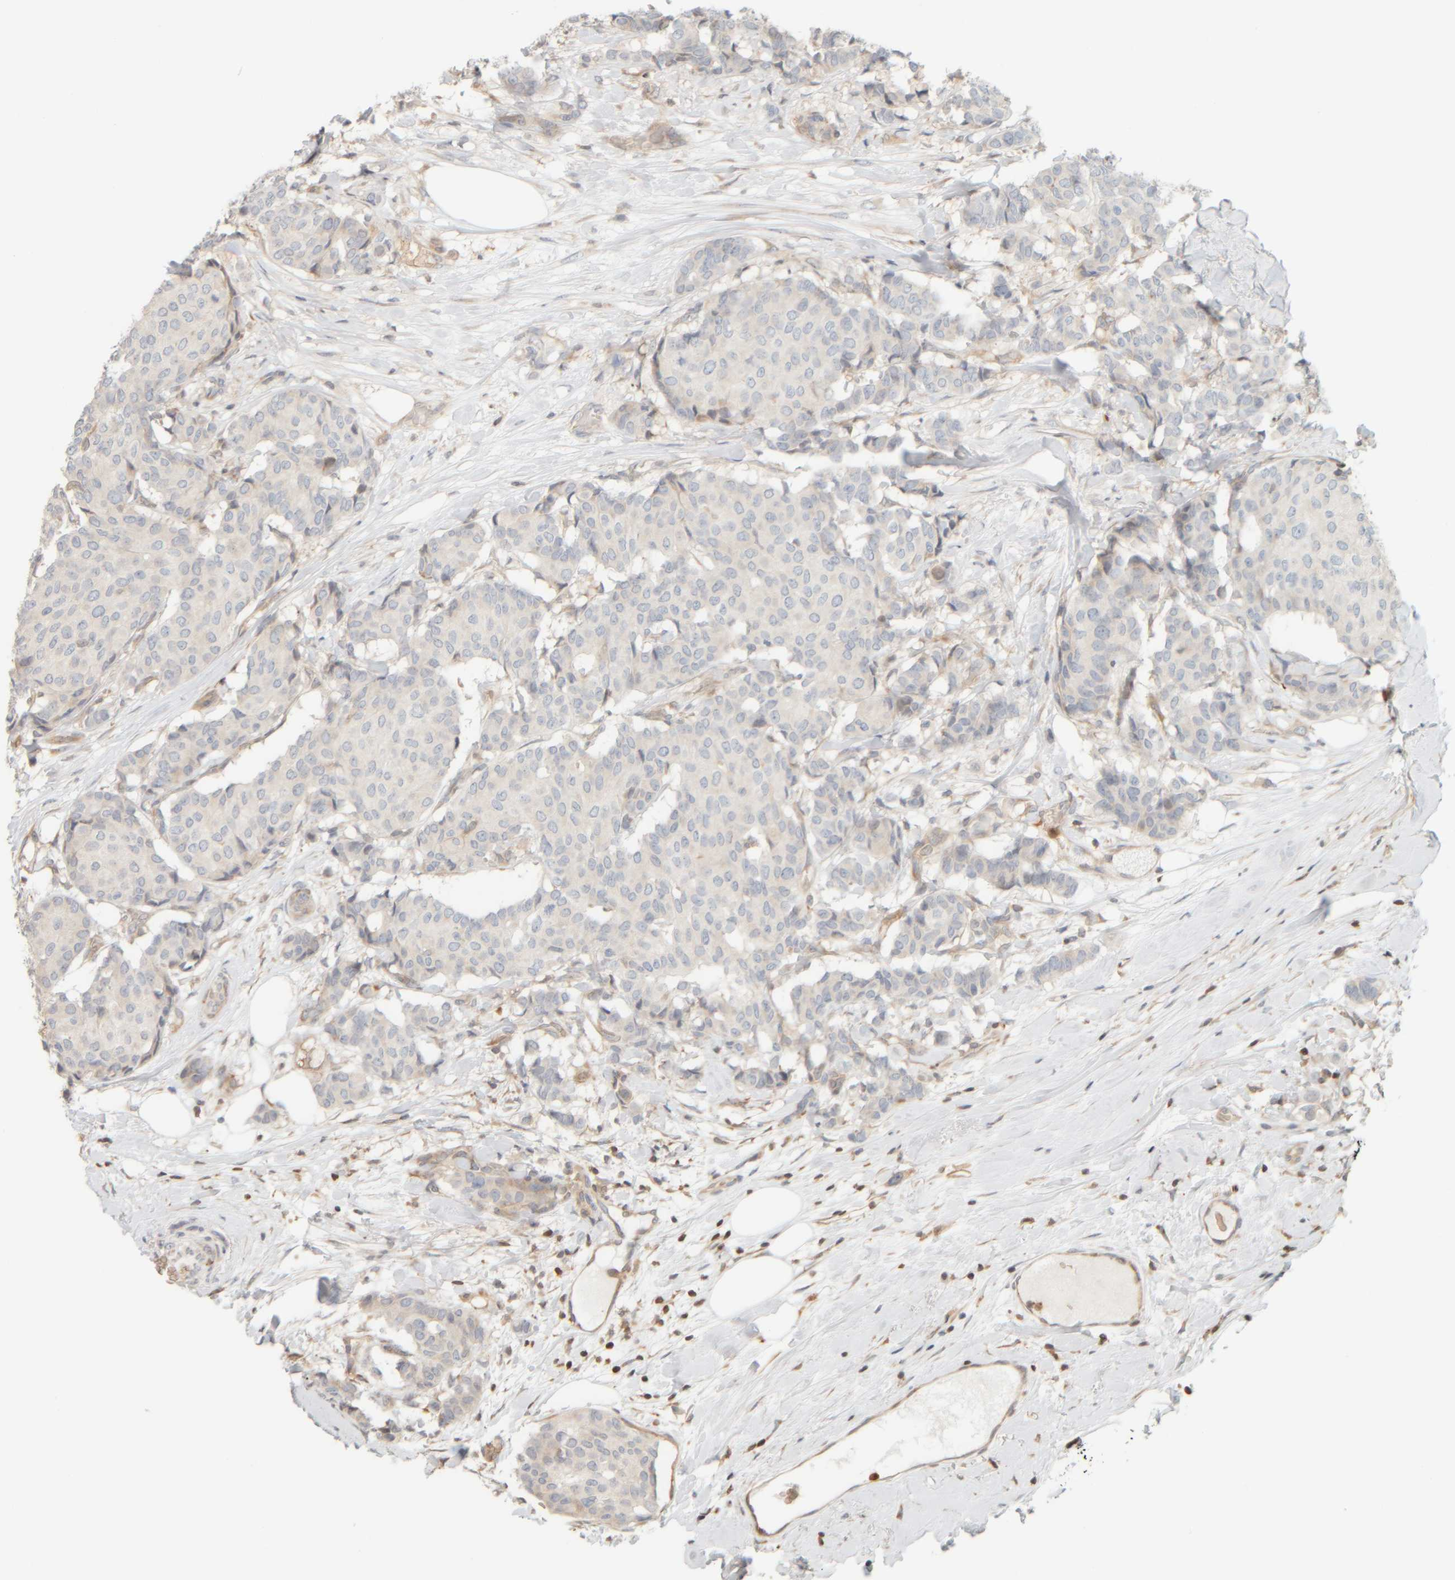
{"staining": {"intensity": "negative", "quantity": "none", "location": "none"}, "tissue": "breast cancer", "cell_type": "Tumor cells", "image_type": "cancer", "snomed": [{"axis": "morphology", "description": "Duct carcinoma"}, {"axis": "topography", "description": "Breast"}], "caption": "The photomicrograph demonstrates no staining of tumor cells in breast cancer (intraductal carcinoma).", "gene": "PTGES3L-AARSD1", "patient": {"sex": "female", "age": 75}}